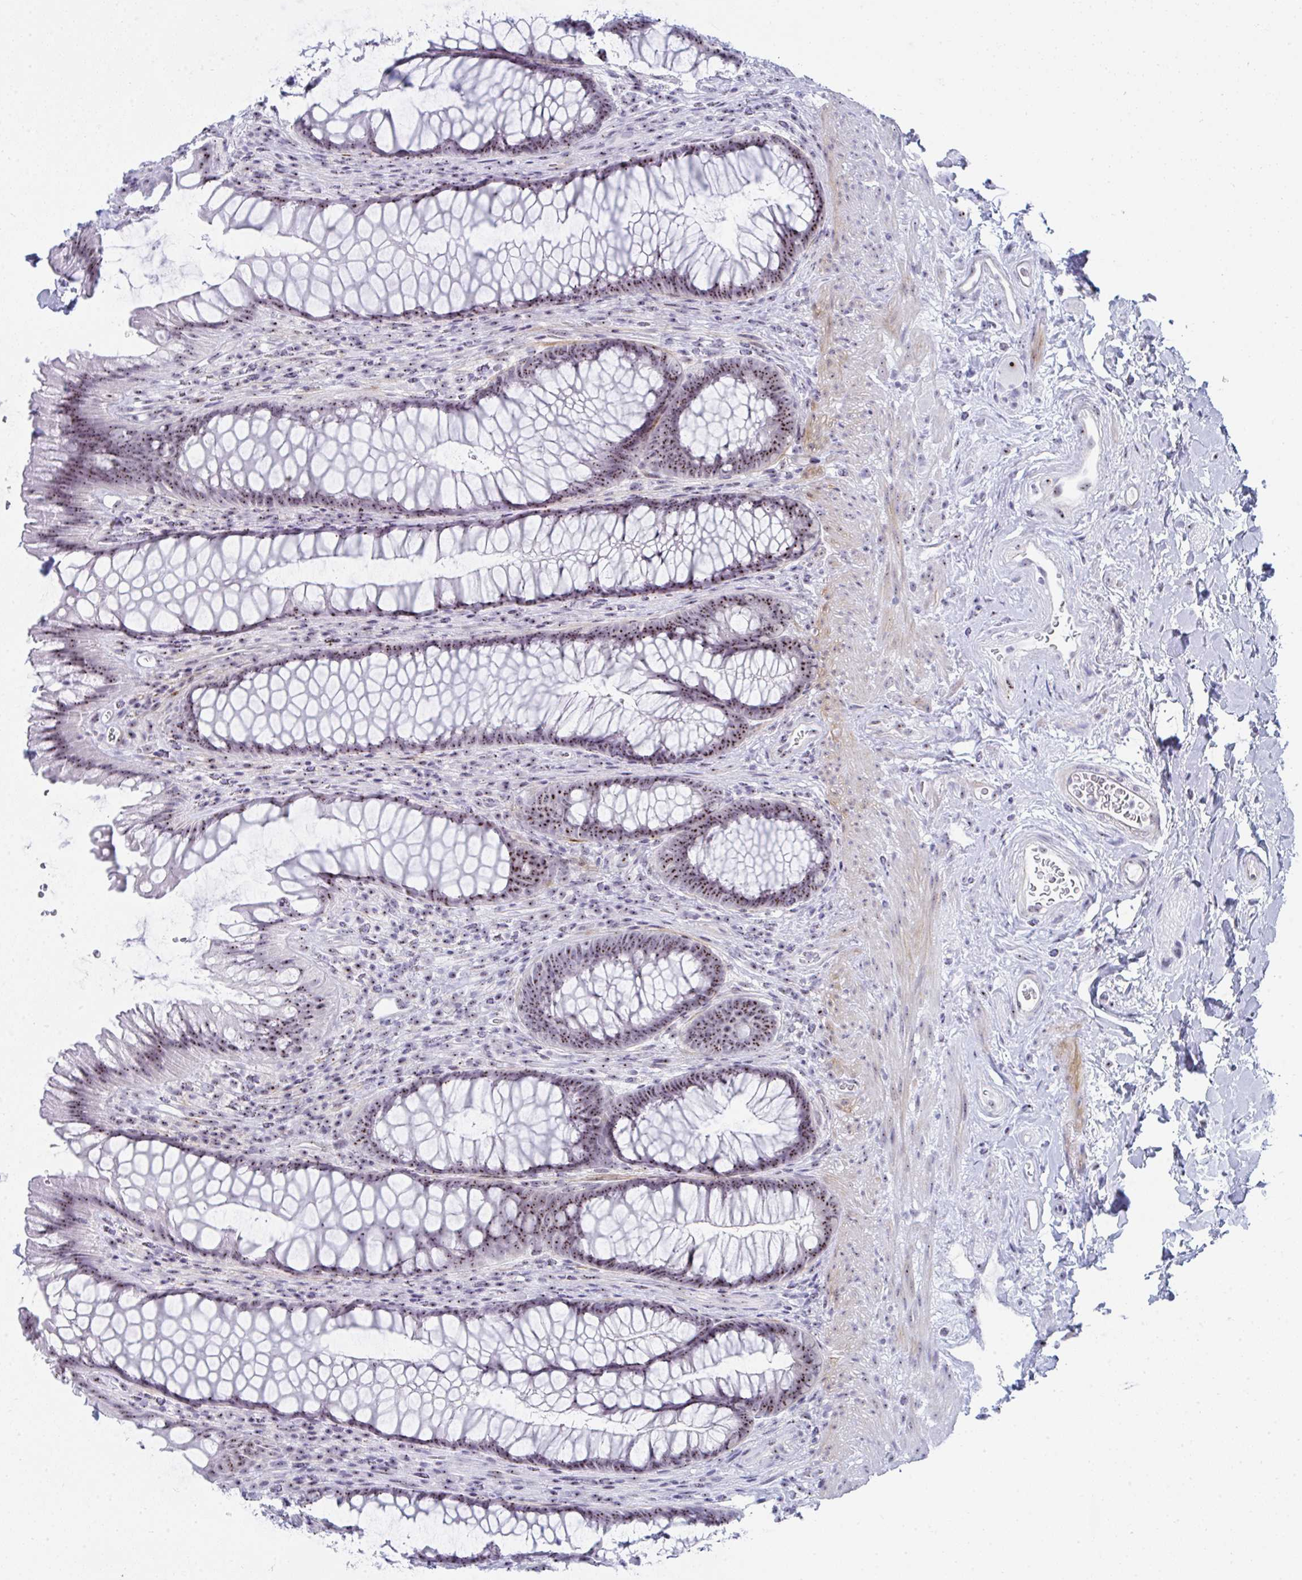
{"staining": {"intensity": "moderate", "quantity": ">75%", "location": "nuclear"}, "tissue": "rectum", "cell_type": "Glandular cells", "image_type": "normal", "snomed": [{"axis": "morphology", "description": "Normal tissue, NOS"}, {"axis": "topography", "description": "Rectum"}], "caption": "Immunohistochemistry (IHC) staining of normal rectum, which reveals medium levels of moderate nuclear positivity in approximately >75% of glandular cells indicating moderate nuclear protein staining. The staining was performed using DAB (3,3'-diaminobenzidine) (brown) for protein detection and nuclei were counterstained in hematoxylin (blue).", "gene": "NOP10", "patient": {"sex": "male", "age": 53}}